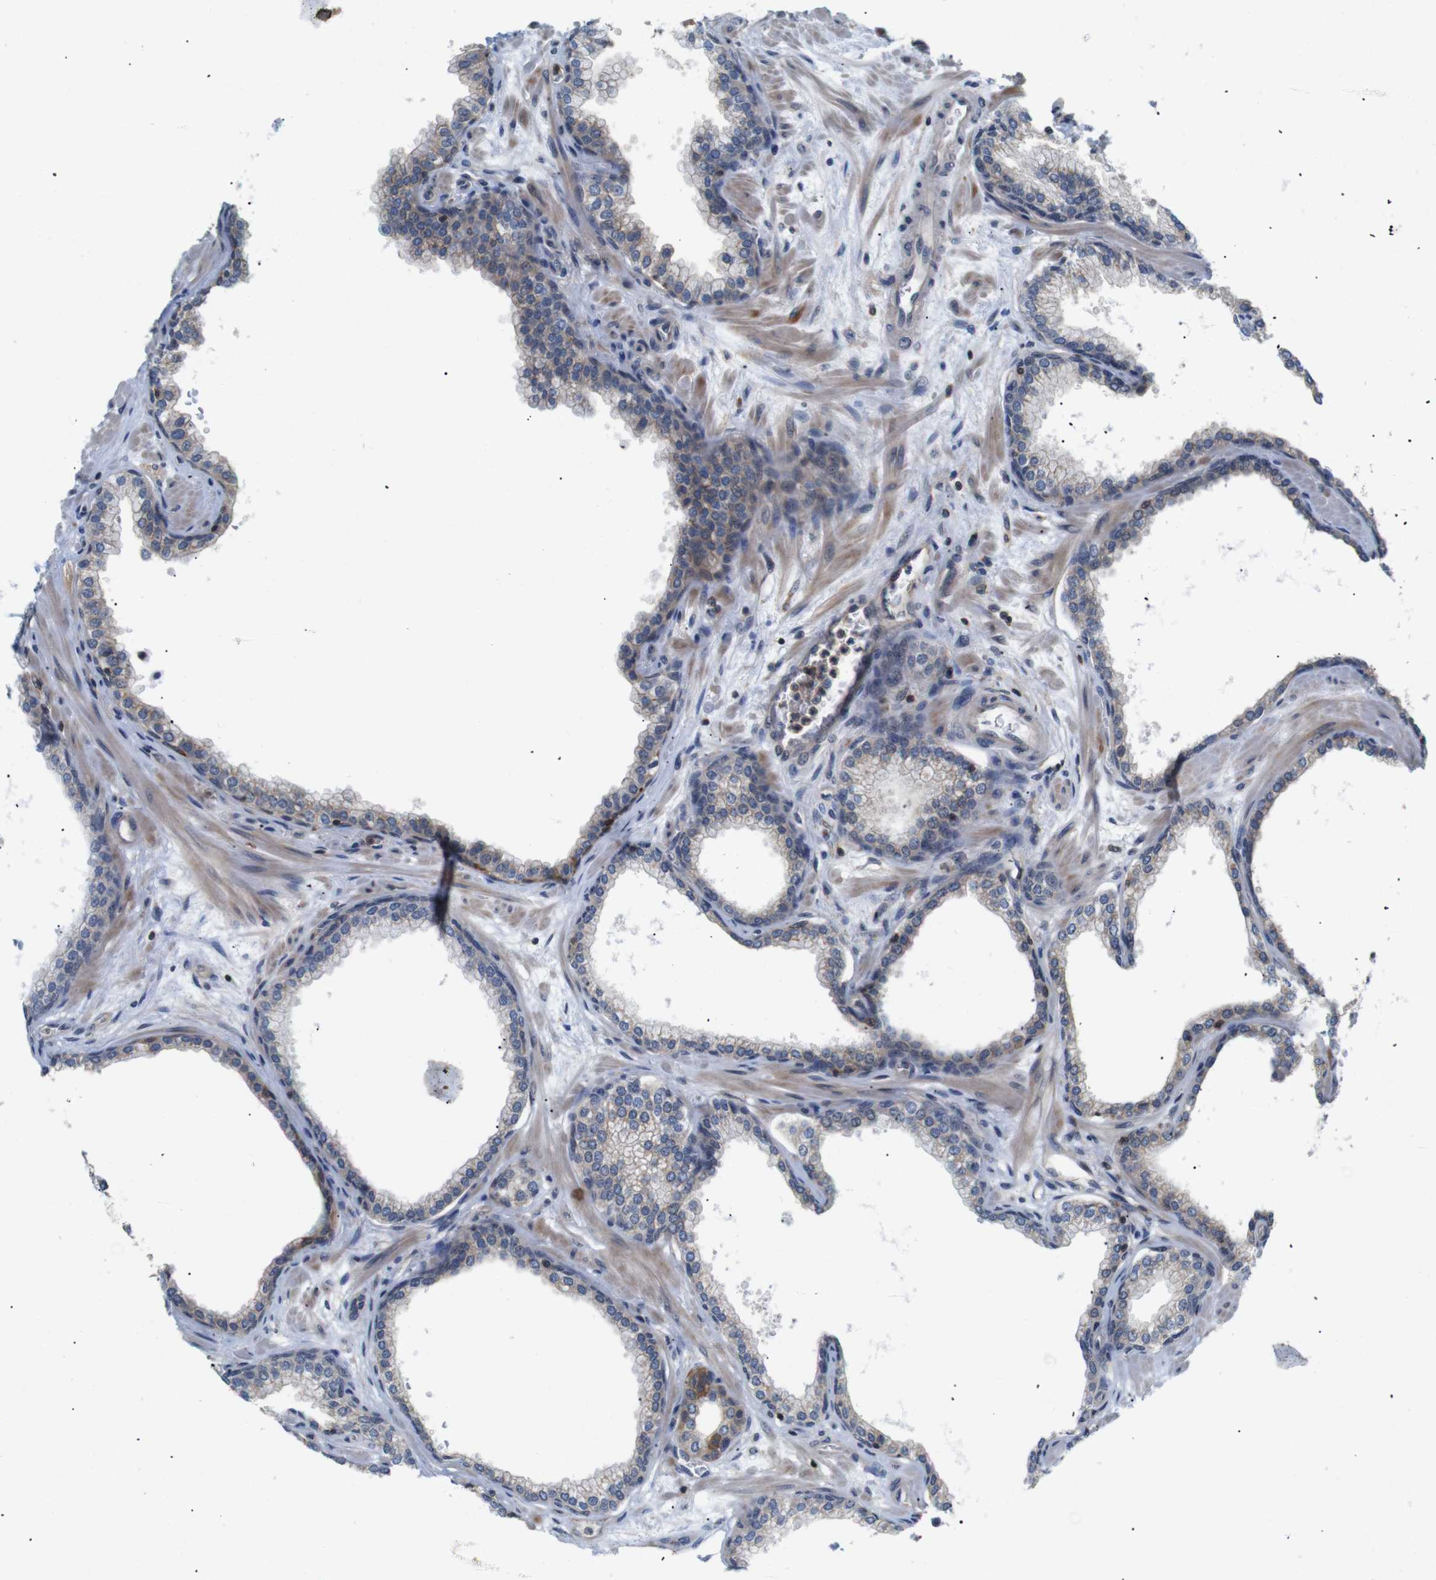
{"staining": {"intensity": "moderate", "quantity": "<25%", "location": "cytoplasmic/membranous"}, "tissue": "prostate", "cell_type": "Glandular cells", "image_type": "normal", "snomed": [{"axis": "morphology", "description": "Normal tissue, NOS"}, {"axis": "morphology", "description": "Urothelial carcinoma, Low grade"}, {"axis": "topography", "description": "Urinary bladder"}, {"axis": "topography", "description": "Prostate"}], "caption": "This micrograph demonstrates immunohistochemistry (IHC) staining of unremarkable human prostate, with low moderate cytoplasmic/membranous expression in approximately <25% of glandular cells.", "gene": "BRWD3", "patient": {"sex": "male", "age": 60}}